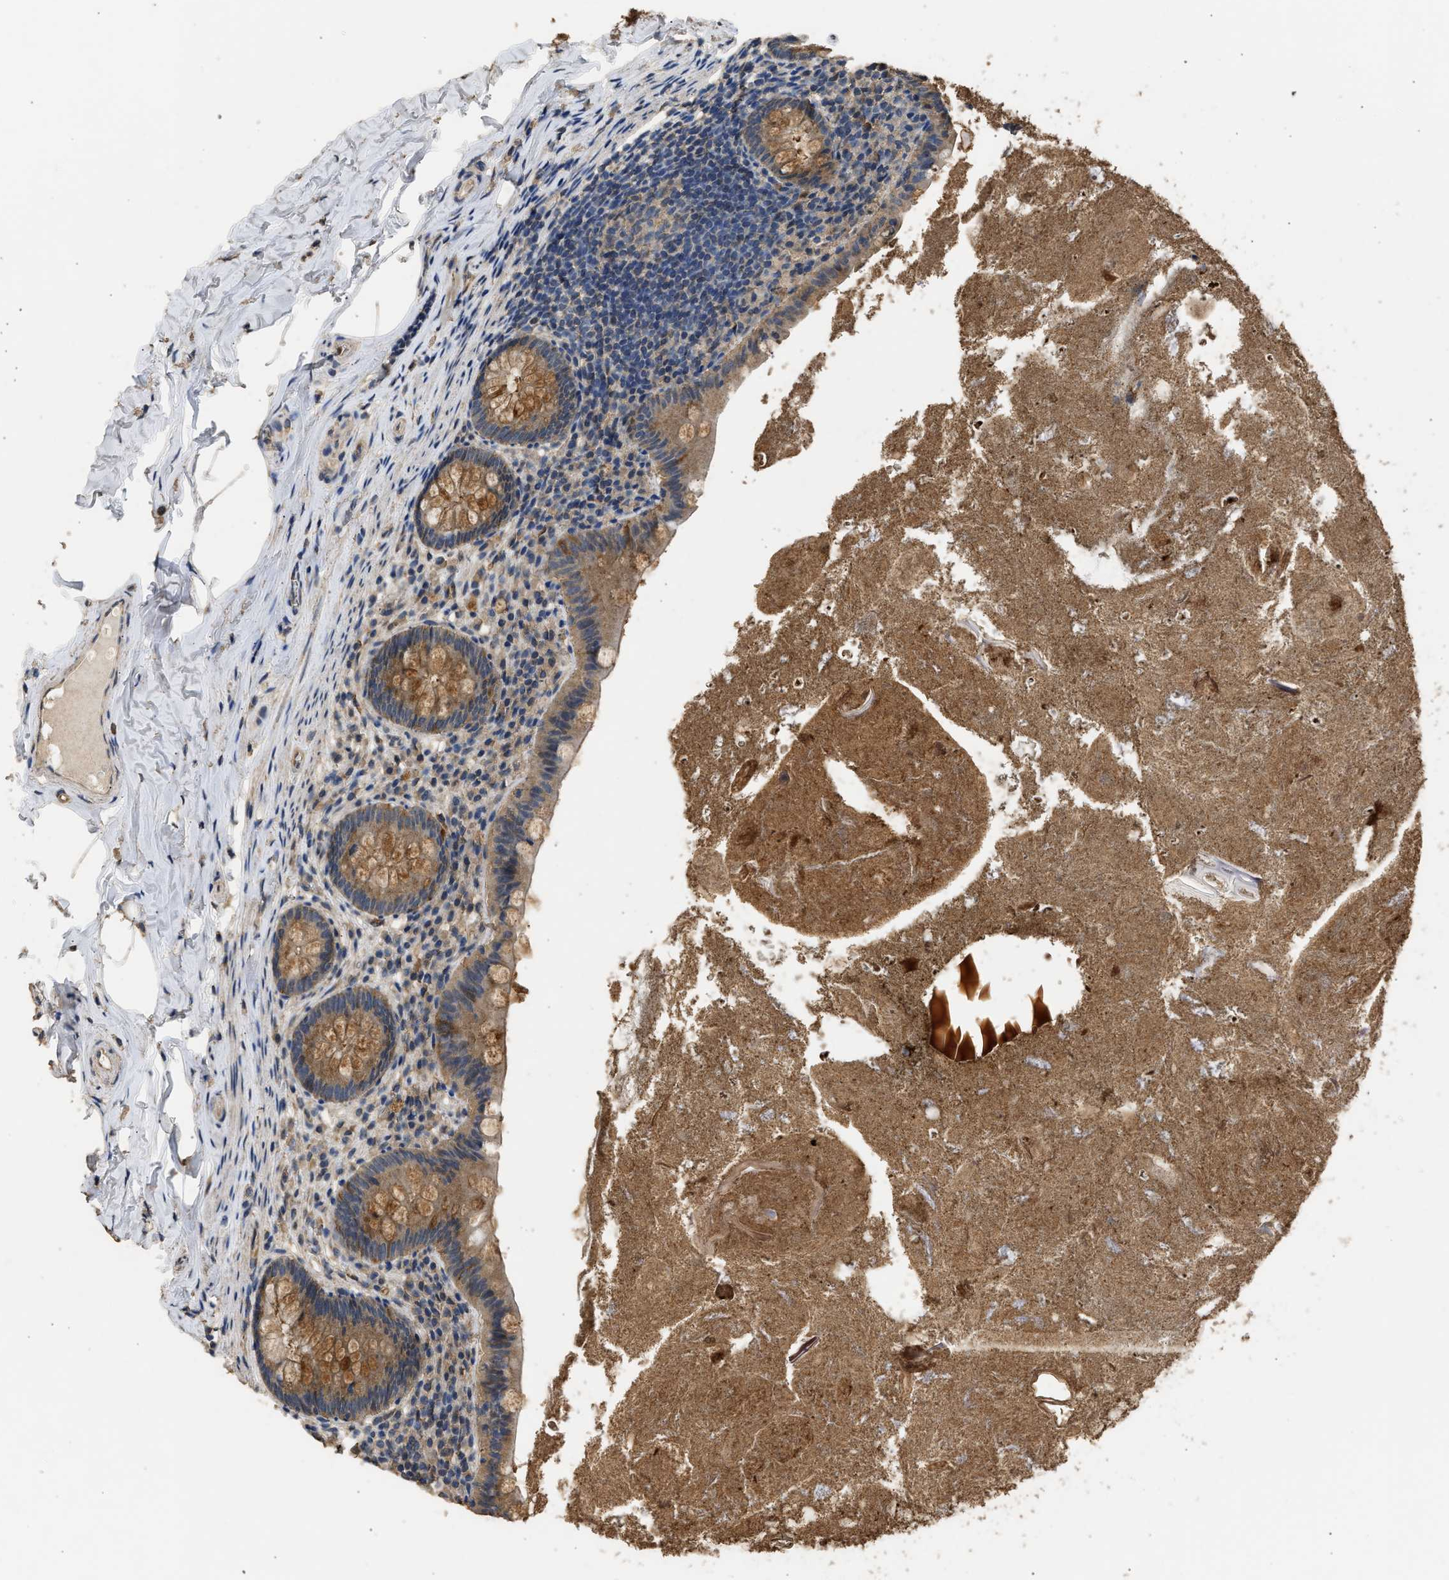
{"staining": {"intensity": "moderate", "quantity": ">75%", "location": "cytoplasmic/membranous"}, "tissue": "appendix", "cell_type": "Glandular cells", "image_type": "normal", "snomed": [{"axis": "morphology", "description": "Normal tissue, NOS"}, {"axis": "topography", "description": "Appendix"}], "caption": "DAB immunohistochemical staining of normal human appendix demonstrates moderate cytoplasmic/membranous protein positivity in approximately >75% of glandular cells. (IHC, brightfield microscopy, high magnification).", "gene": "SPINT2", "patient": {"sex": "male", "age": 52}}